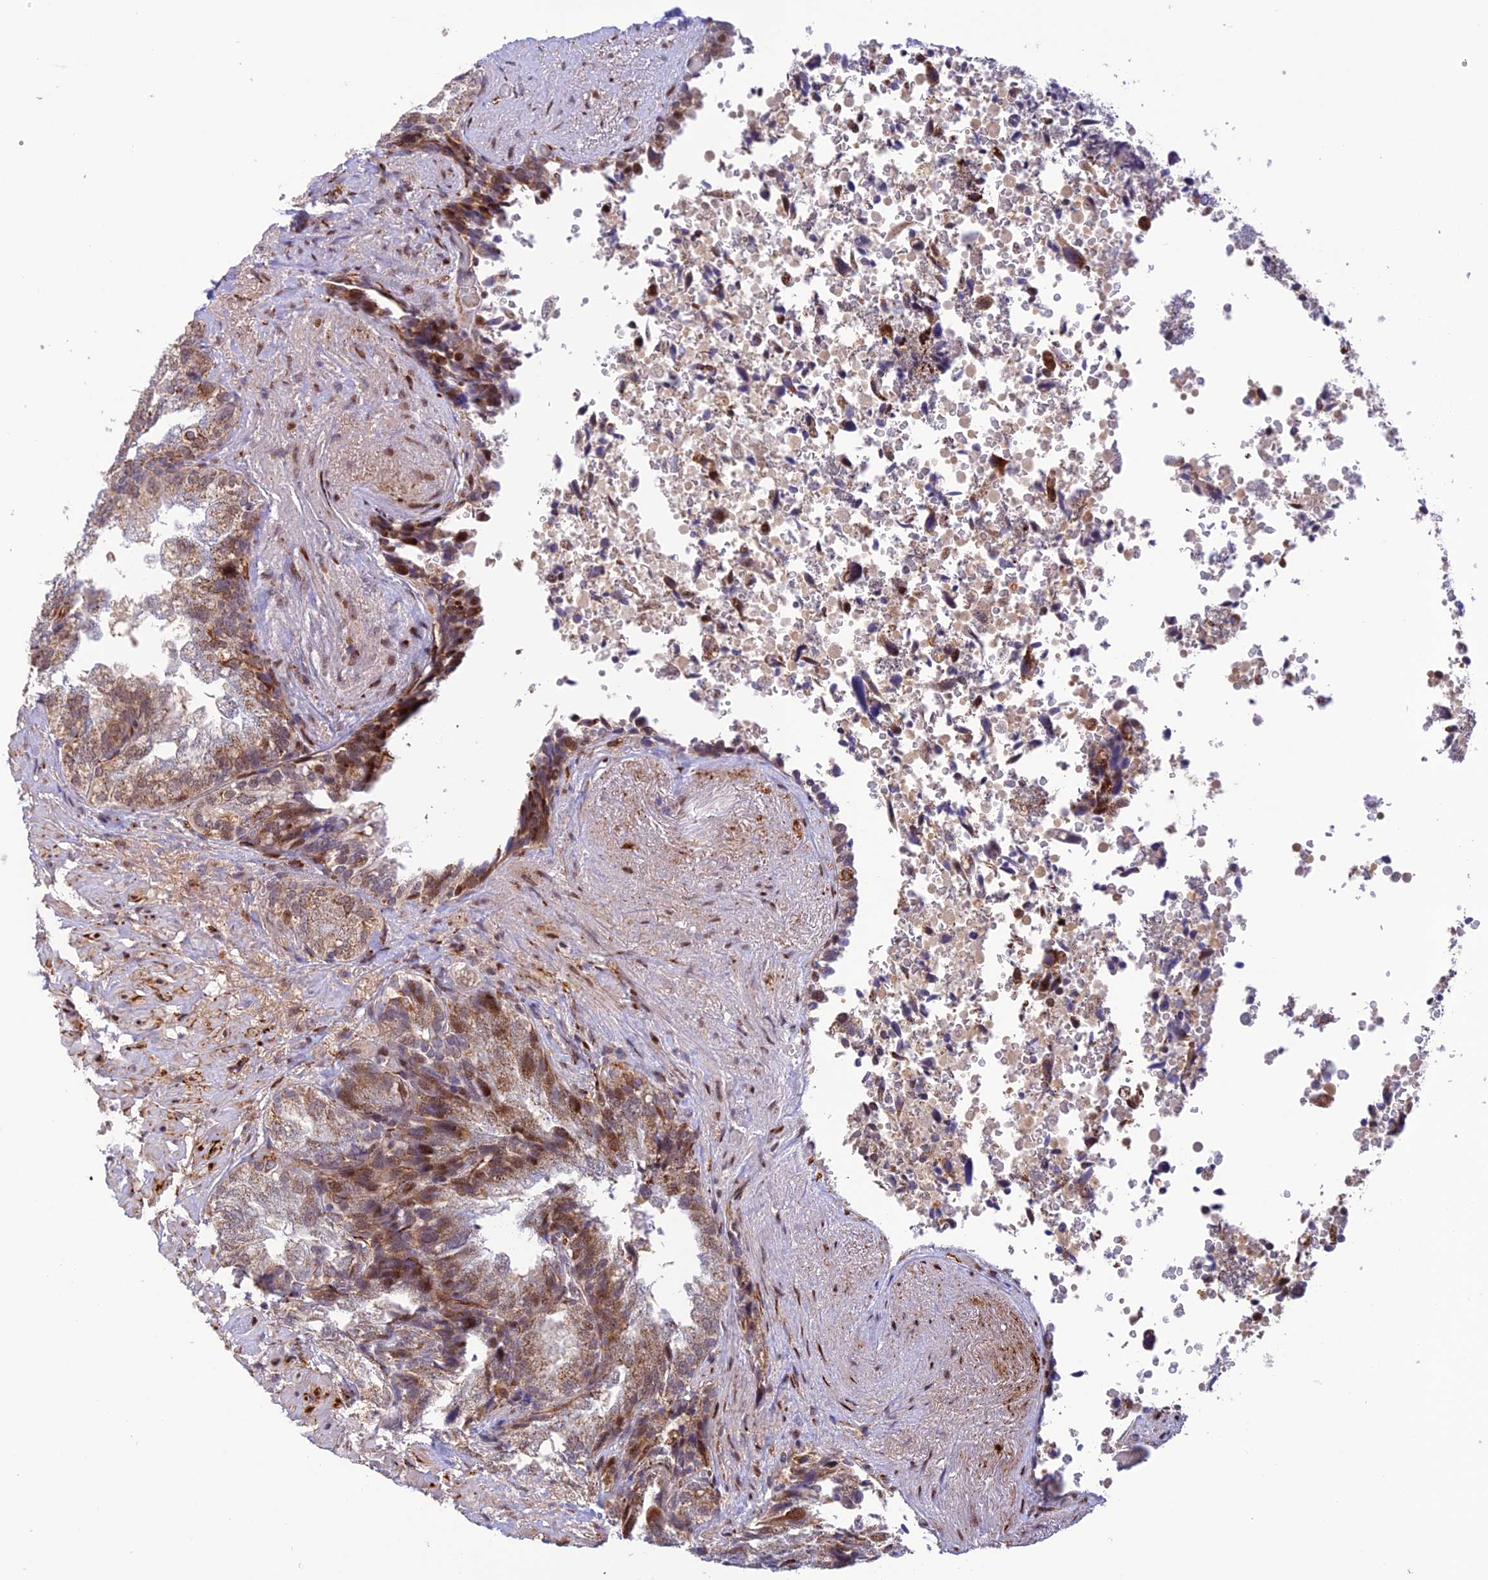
{"staining": {"intensity": "moderate", "quantity": ">75%", "location": "cytoplasmic/membranous"}, "tissue": "seminal vesicle", "cell_type": "Glandular cells", "image_type": "normal", "snomed": [{"axis": "morphology", "description": "Normal tissue, NOS"}, {"axis": "topography", "description": "Seminal veicle"}, {"axis": "topography", "description": "Peripheral nerve tissue"}], "caption": "IHC photomicrograph of normal seminal vesicle stained for a protein (brown), which demonstrates medium levels of moderate cytoplasmic/membranous staining in approximately >75% of glandular cells.", "gene": "WDR55", "patient": {"sex": "male", "age": 63}}